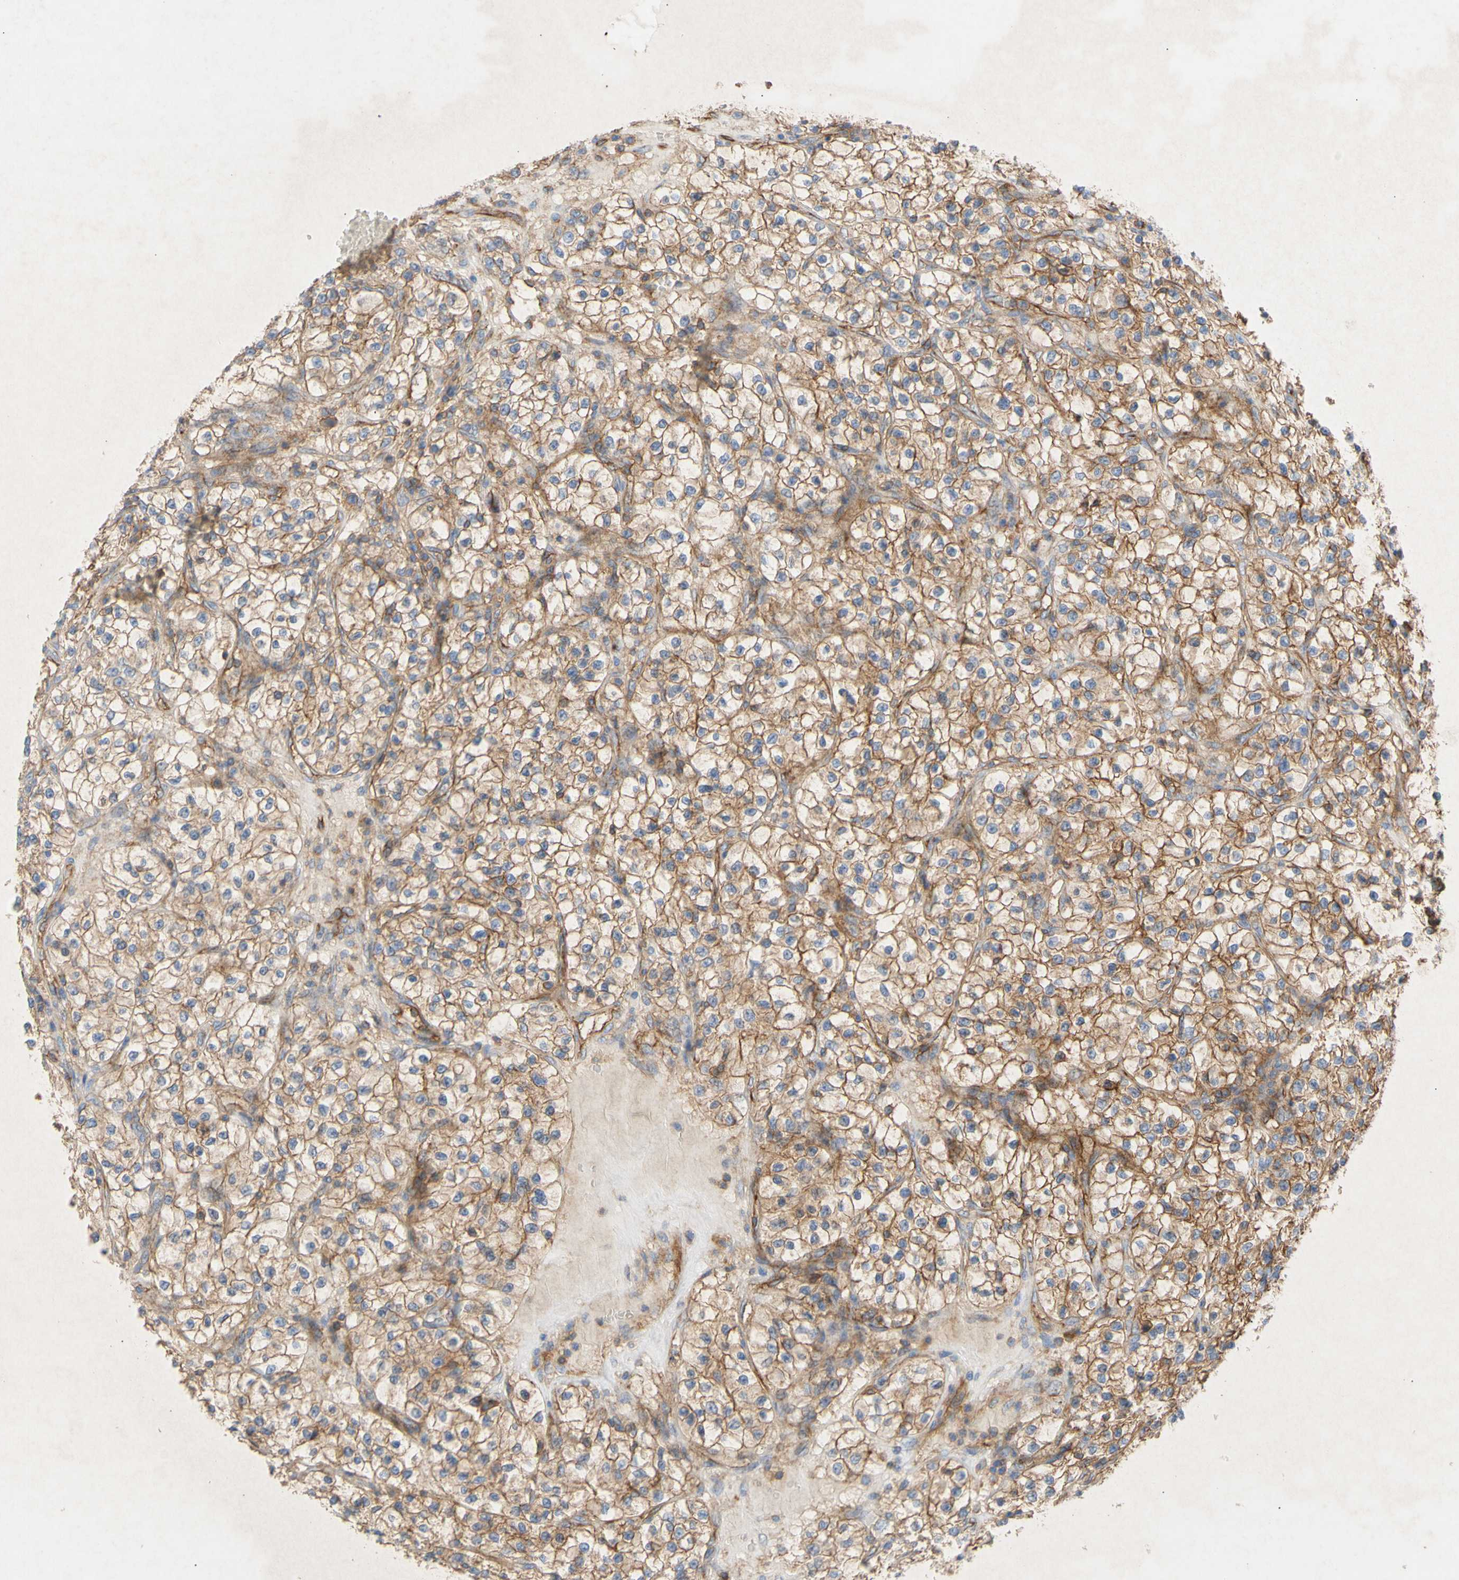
{"staining": {"intensity": "moderate", "quantity": ">75%", "location": "cytoplasmic/membranous"}, "tissue": "renal cancer", "cell_type": "Tumor cells", "image_type": "cancer", "snomed": [{"axis": "morphology", "description": "Adenocarcinoma, NOS"}, {"axis": "topography", "description": "Kidney"}], "caption": "Adenocarcinoma (renal) stained with a protein marker displays moderate staining in tumor cells.", "gene": "ATP2A3", "patient": {"sex": "female", "age": 57}}